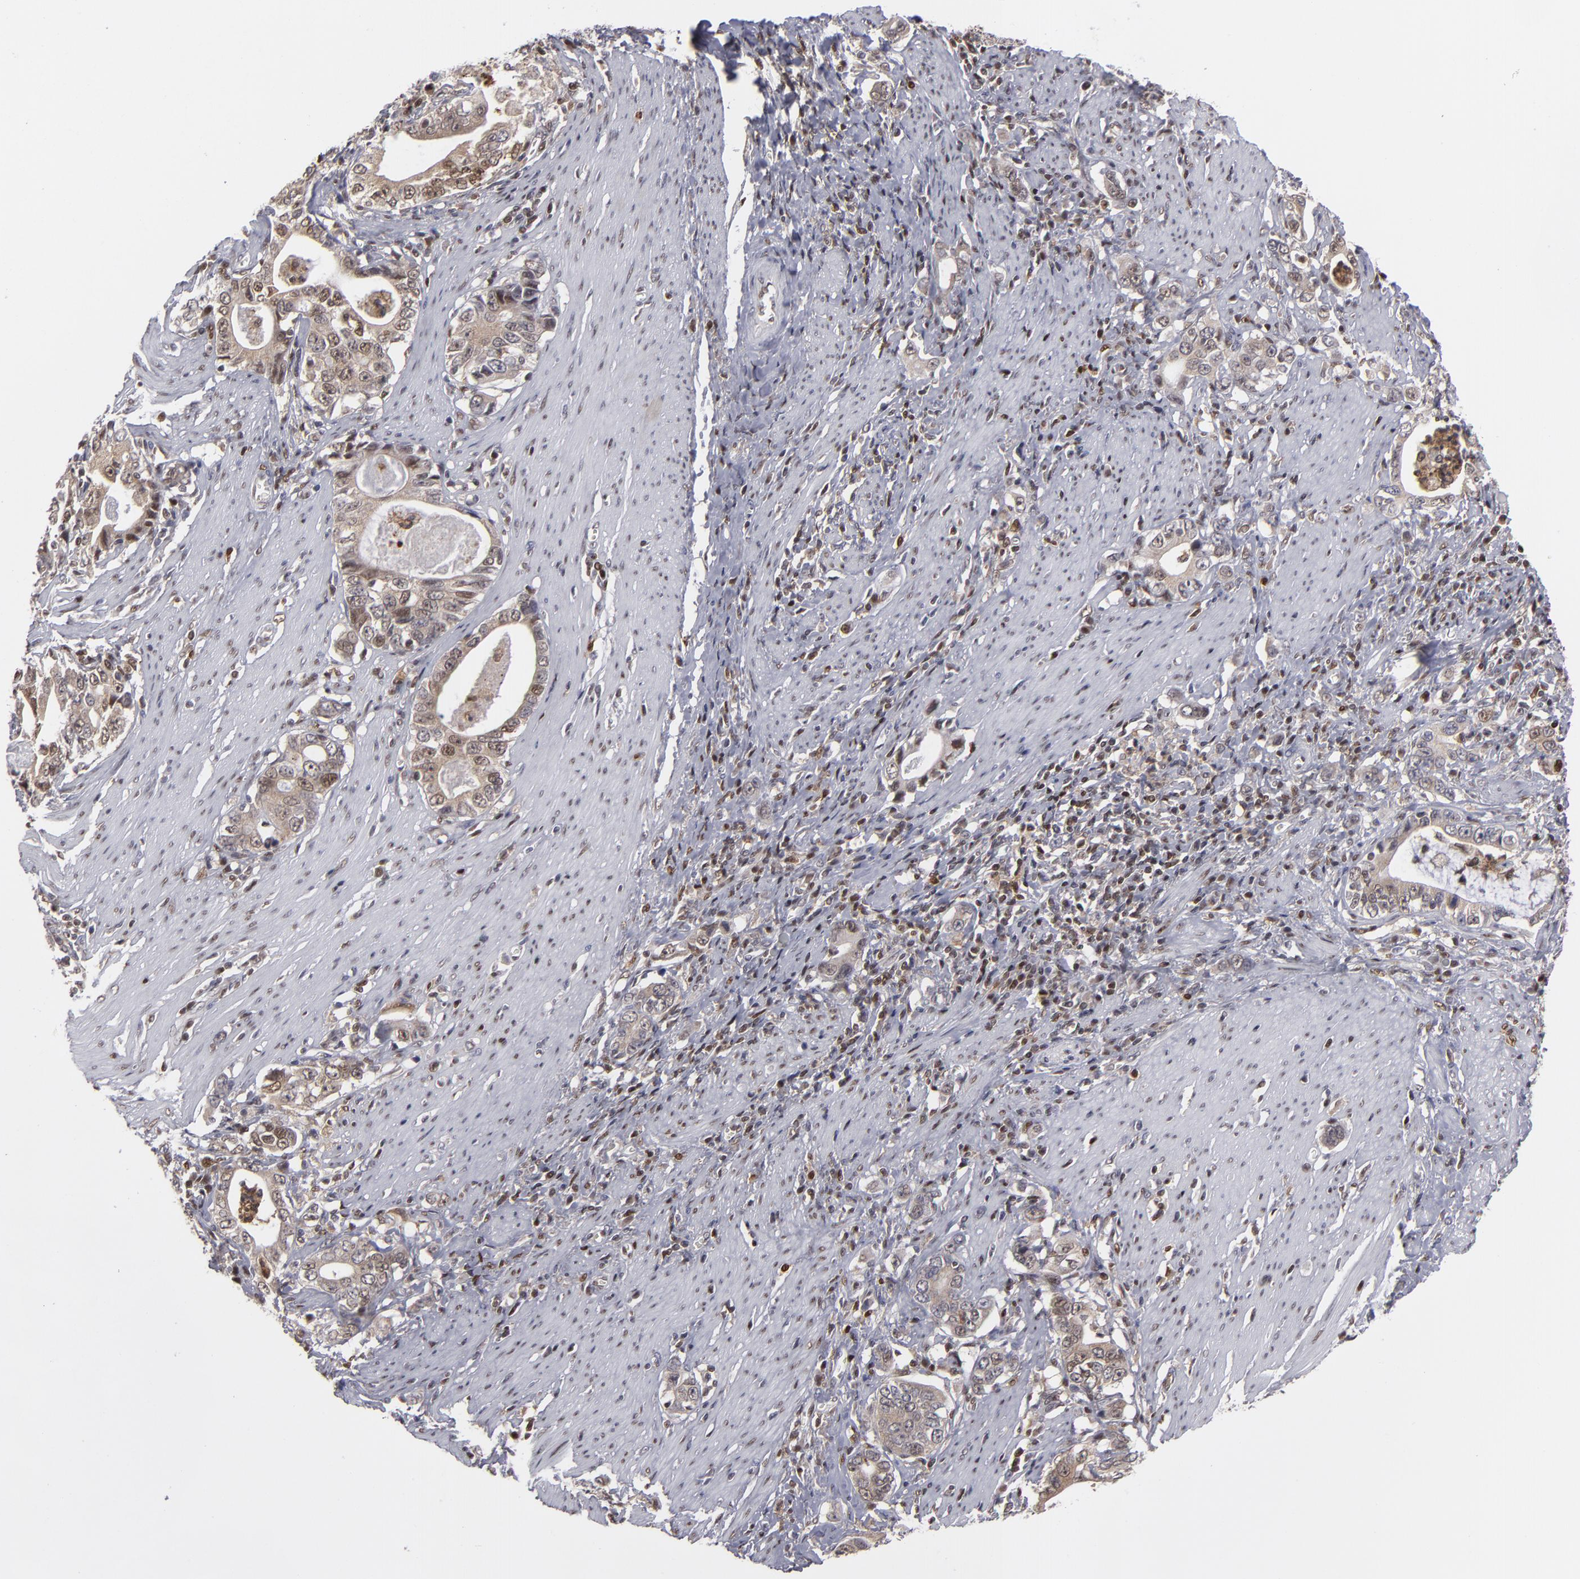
{"staining": {"intensity": "weak", "quantity": "25%-75%", "location": "cytoplasmic/membranous,nuclear"}, "tissue": "stomach cancer", "cell_type": "Tumor cells", "image_type": "cancer", "snomed": [{"axis": "morphology", "description": "Adenocarcinoma, NOS"}, {"axis": "topography", "description": "Stomach, lower"}], "caption": "Immunohistochemistry (IHC) of stomach cancer shows low levels of weak cytoplasmic/membranous and nuclear positivity in approximately 25%-75% of tumor cells.", "gene": "GSR", "patient": {"sex": "female", "age": 72}}